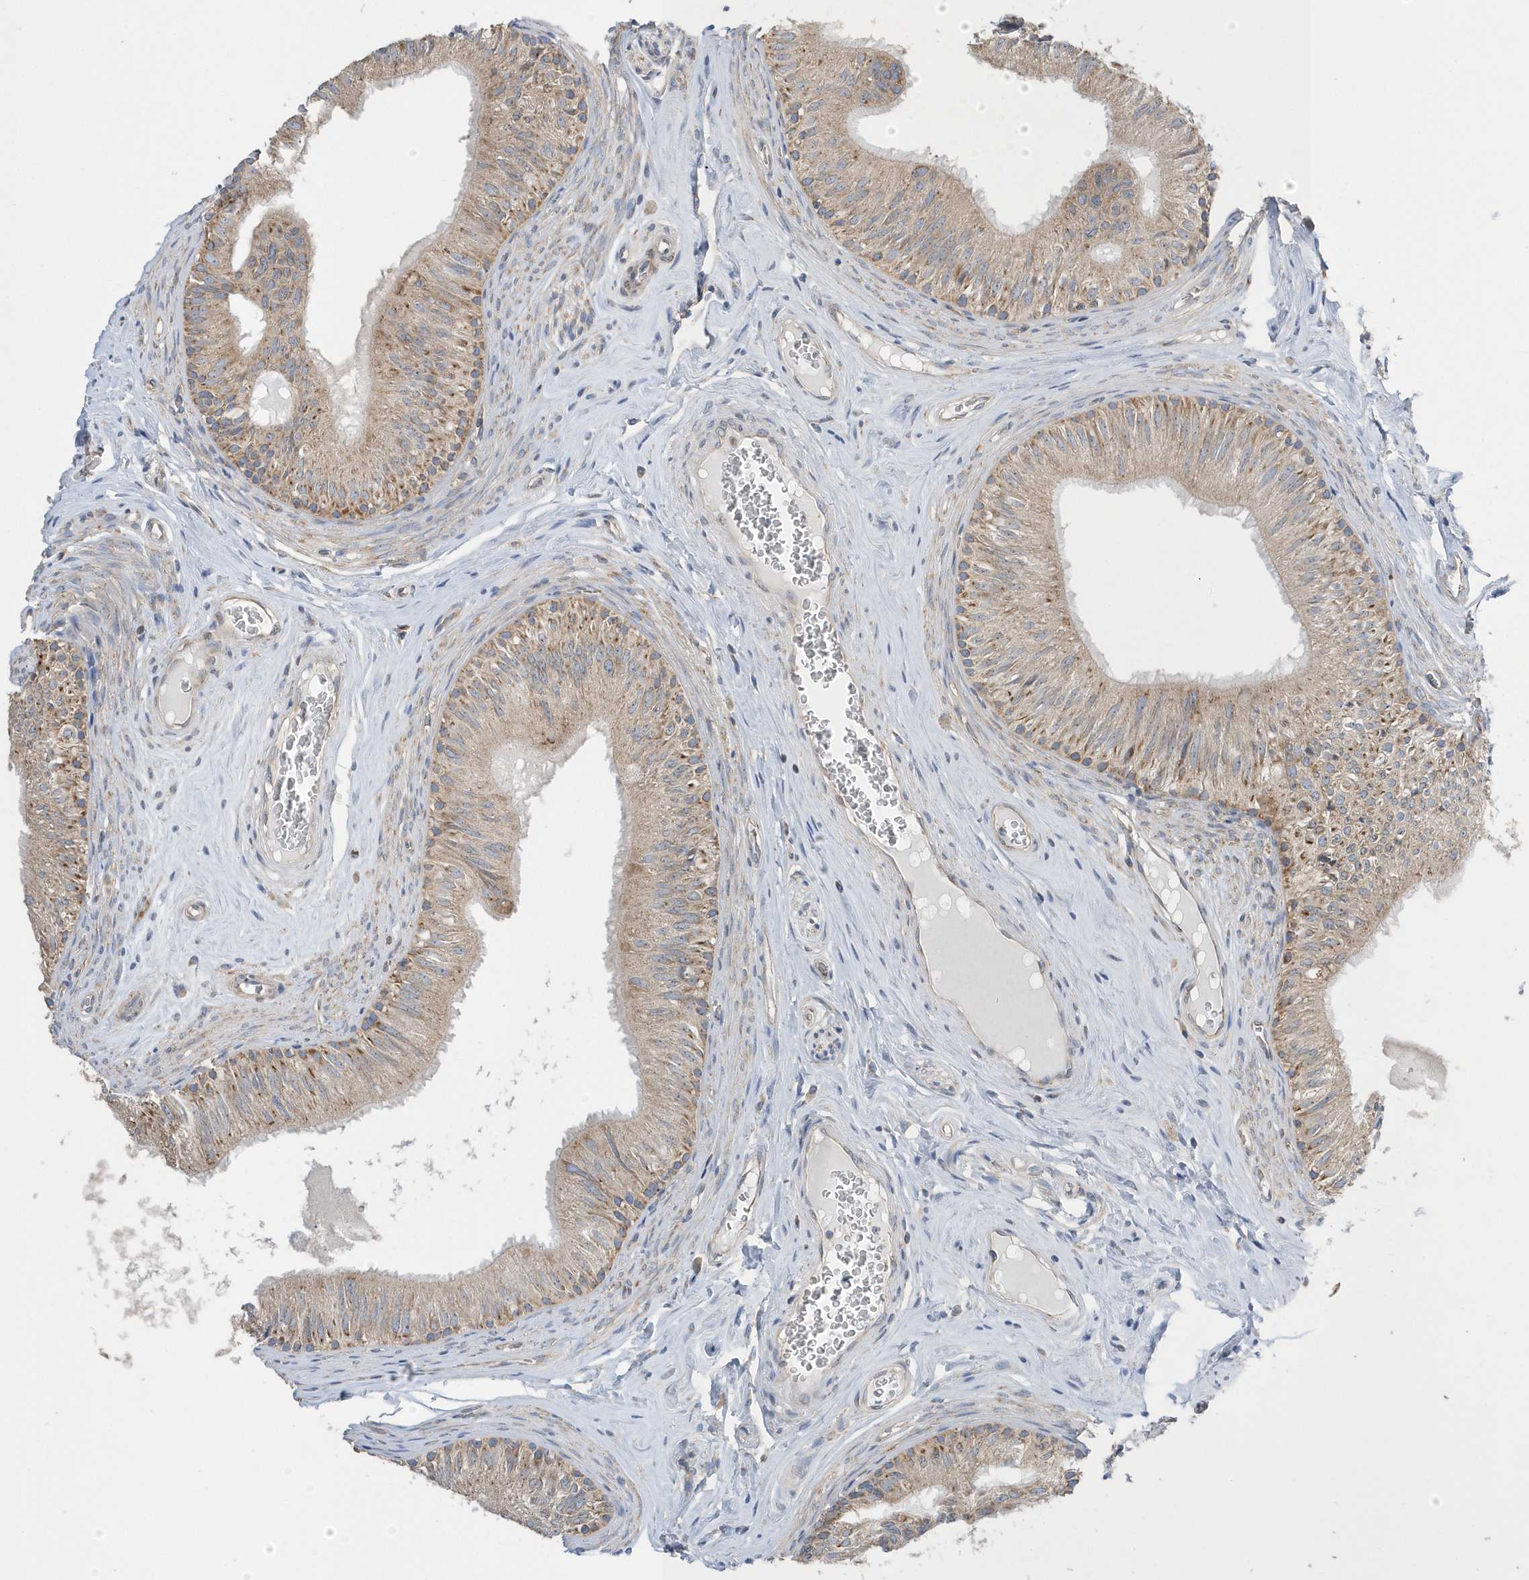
{"staining": {"intensity": "moderate", "quantity": ">75%", "location": "cytoplasmic/membranous"}, "tissue": "epididymis", "cell_type": "Glandular cells", "image_type": "normal", "snomed": [{"axis": "morphology", "description": "Normal tissue, NOS"}, {"axis": "topography", "description": "Epididymis"}], "caption": "High-magnification brightfield microscopy of benign epididymis stained with DAB (3,3'-diaminobenzidine) (brown) and counterstained with hematoxylin (blue). glandular cells exhibit moderate cytoplasmic/membranous staining is present in approximately>75% of cells. The staining was performed using DAB (3,3'-diaminobenzidine) to visualize the protein expression in brown, while the nuclei were stained in blue with hematoxylin (Magnification: 20x).", "gene": "SPATA5", "patient": {"sex": "male", "age": 46}}